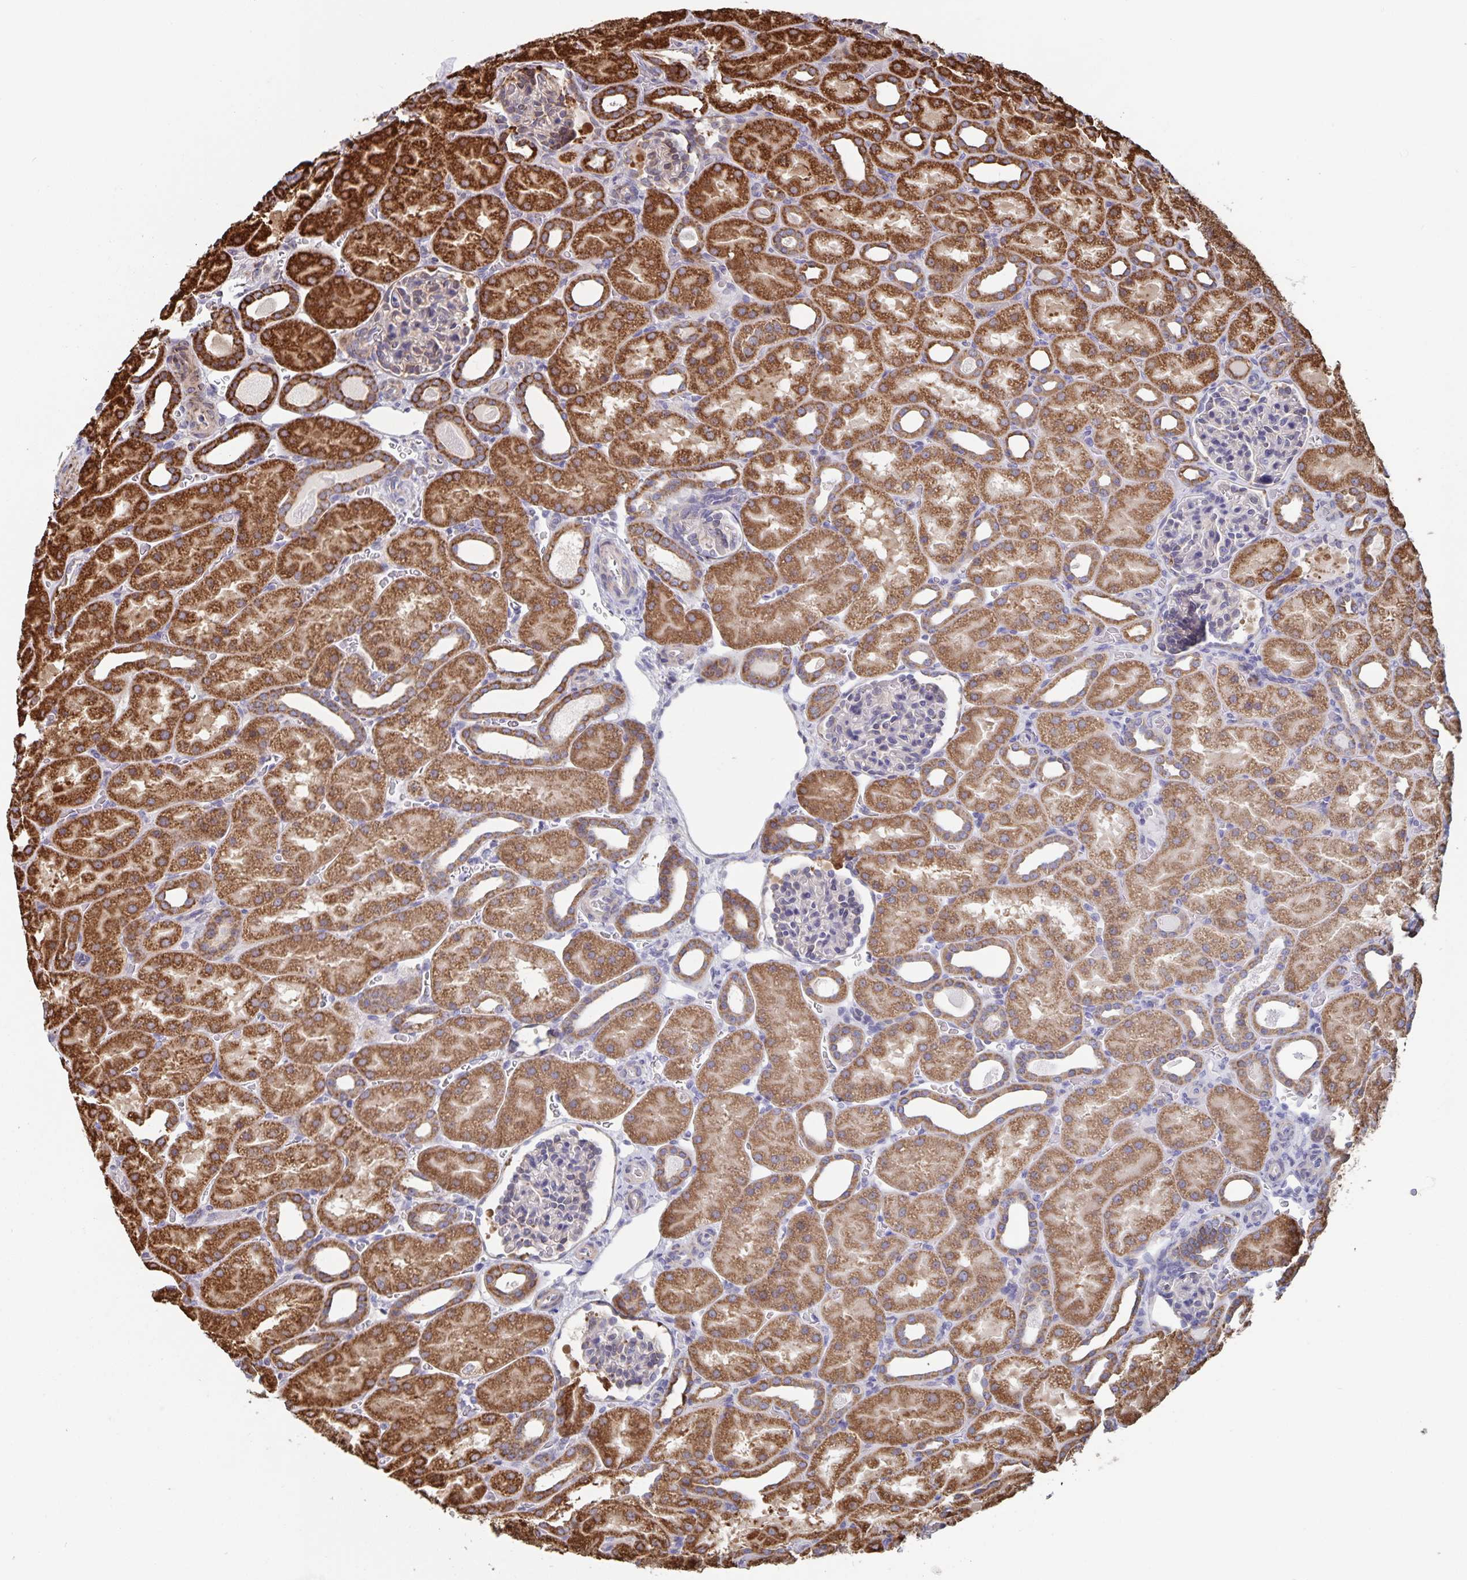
{"staining": {"intensity": "weak", "quantity": "25%-75%", "location": "cytoplasmic/membranous"}, "tissue": "kidney", "cell_type": "Cells in glomeruli", "image_type": "normal", "snomed": [{"axis": "morphology", "description": "Normal tissue, NOS"}, {"axis": "topography", "description": "Kidney"}], "caption": "Approximately 25%-75% of cells in glomeruli in benign human kidney demonstrate weak cytoplasmic/membranous protein positivity as visualized by brown immunohistochemical staining.", "gene": "ACACA", "patient": {"sex": "male", "age": 2}}